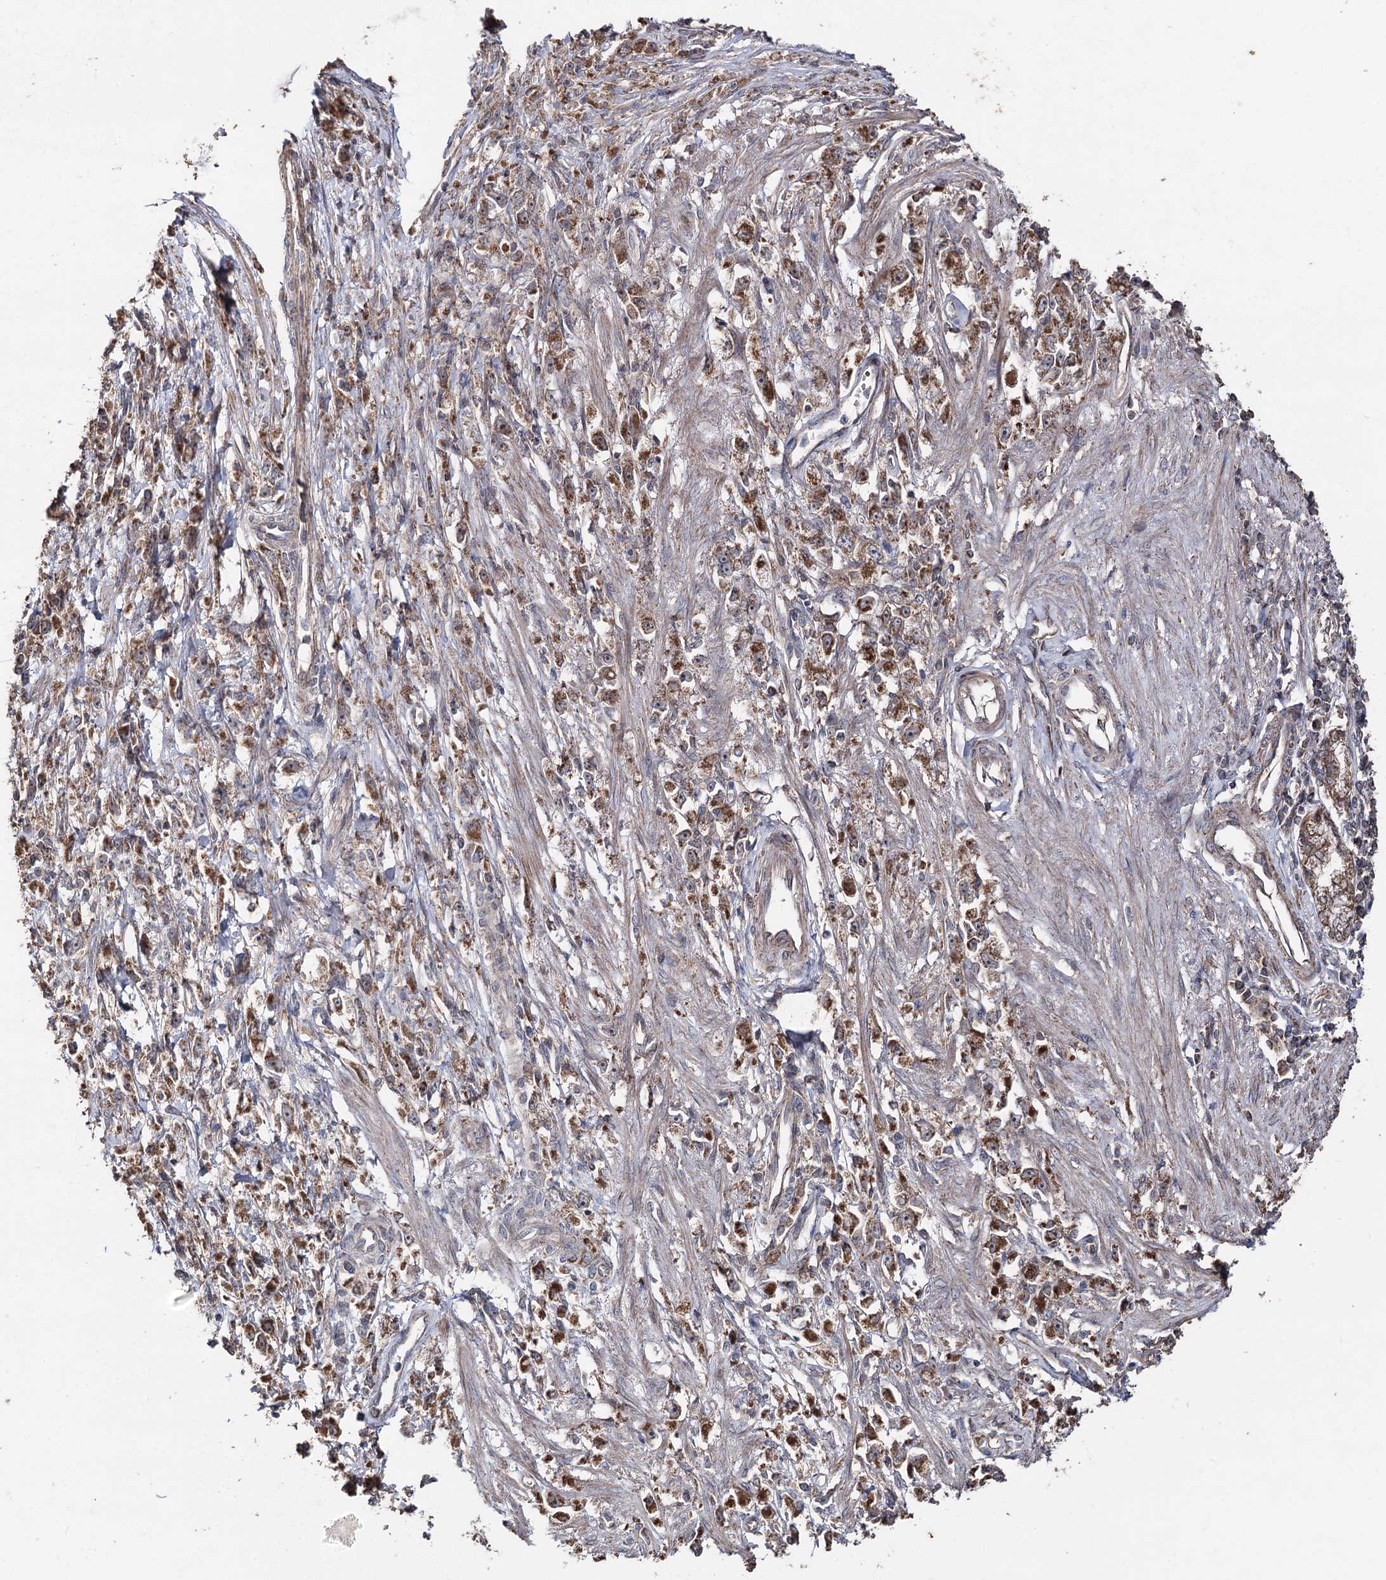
{"staining": {"intensity": "moderate", "quantity": ">75%", "location": "cytoplasmic/membranous"}, "tissue": "stomach cancer", "cell_type": "Tumor cells", "image_type": "cancer", "snomed": [{"axis": "morphology", "description": "Adenocarcinoma, NOS"}, {"axis": "topography", "description": "Stomach"}], "caption": "Adenocarcinoma (stomach) stained with a protein marker shows moderate staining in tumor cells.", "gene": "MINDY3", "patient": {"sex": "female", "age": 59}}